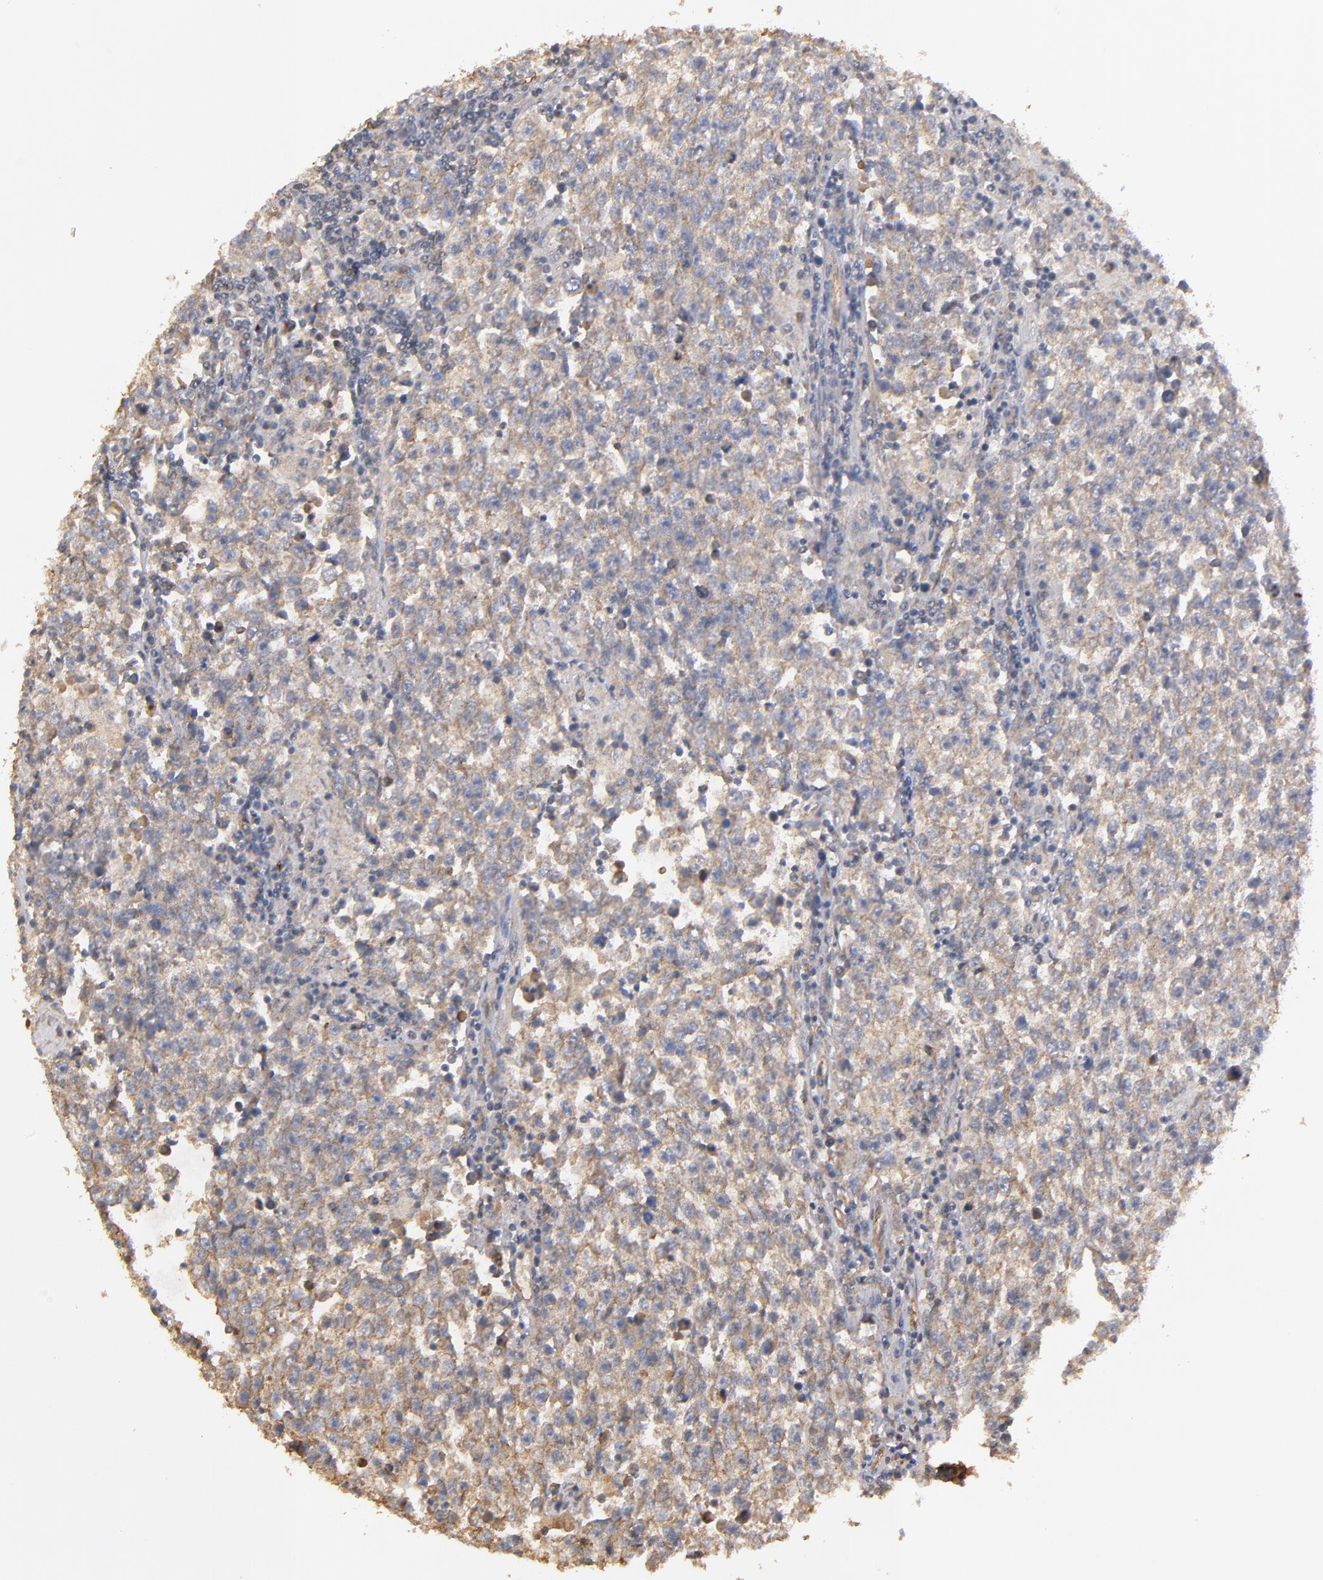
{"staining": {"intensity": "weak", "quantity": ">75%", "location": "cytoplasmic/membranous"}, "tissue": "testis cancer", "cell_type": "Tumor cells", "image_type": "cancer", "snomed": [{"axis": "morphology", "description": "Seminoma, NOS"}, {"axis": "topography", "description": "Testis"}], "caption": "IHC image of neoplastic tissue: testis cancer (seminoma) stained using immunohistochemistry exhibits low levels of weak protein expression localized specifically in the cytoplasmic/membranous of tumor cells, appearing as a cytoplasmic/membranous brown color.", "gene": "DMD", "patient": {"sex": "male", "age": 36}}